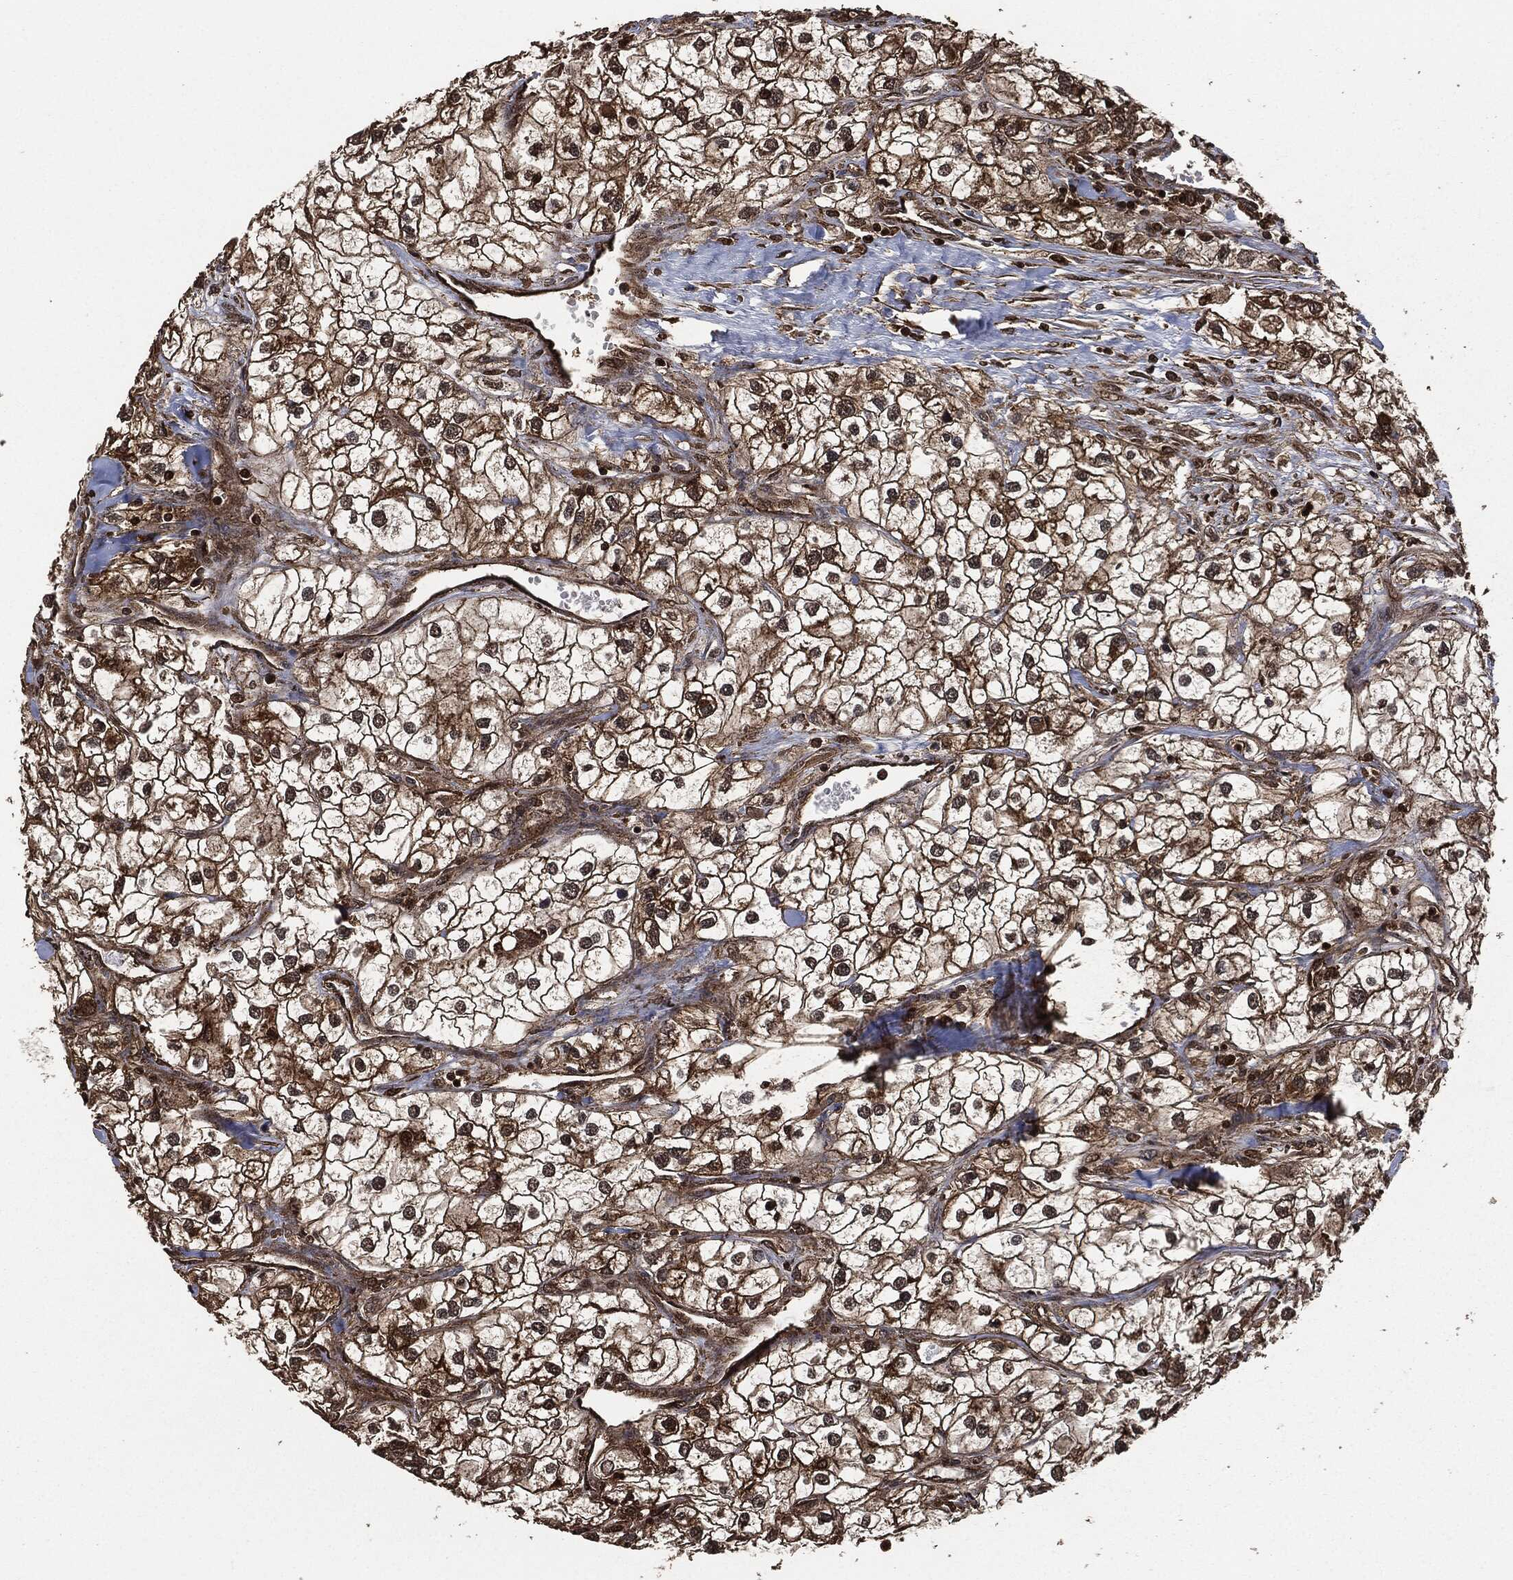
{"staining": {"intensity": "strong", "quantity": ">75%", "location": "cytoplasmic/membranous,nuclear"}, "tissue": "renal cancer", "cell_type": "Tumor cells", "image_type": "cancer", "snomed": [{"axis": "morphology", "description": "Adenocarcinoma, NOS"}, {"axis": "topography", "description": "Kidney"}], "caption": "Renal cancer (adenocarcinoma) was stained to show a protein in brown. There is high levels of strong cytoplasmic/membranous and nuclear staining in about >75% of tumor cells. (brown staining indicates protein expression, while blue staining denotes nuclei).", "gene": "HRAS", "patient": {"sex": "male", "age": 59}}